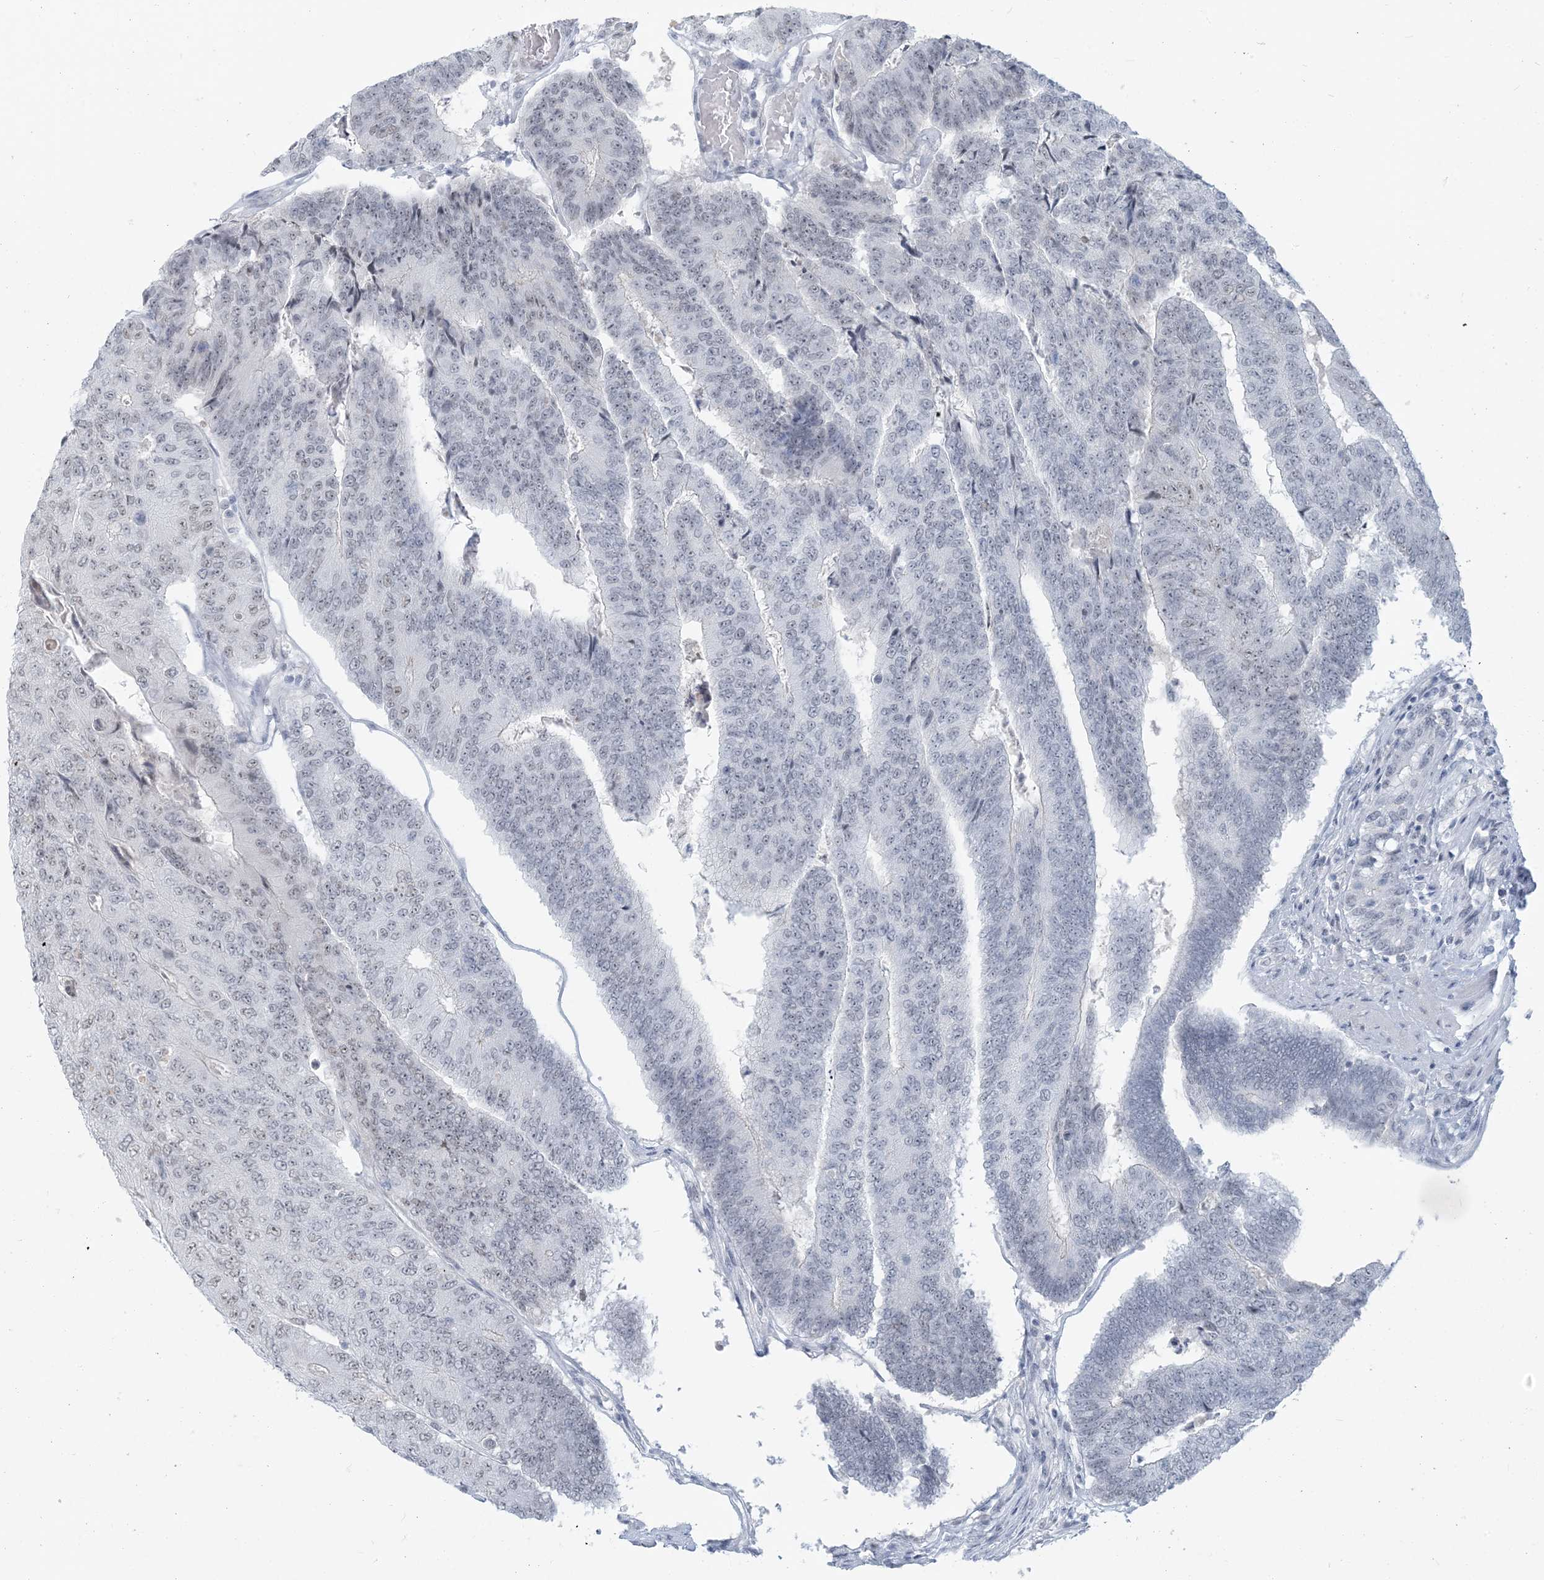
{"staining": {"intensity": "weak", "quantity": "<25%", "location": "nuclear"}, "tissue": "colorectal cancer", "cell_type": "Tumor cells", "image_type": "cancer", "snomed": [{"axis": "morphology", "description": "Adenocarcinoma, NOS"}, {"axis": "topography", "description": "Colon"}], "caption": "Immunohistochemistry of human colorectal adenocarcinoma exhibits no staining in tumor cells. (Brightfield microscopy of DAB (3,3'-diaminobenzidine) IHC at high magnification).", "gene": "SCML1", "patient": {"sex": "female", "age": 67}}